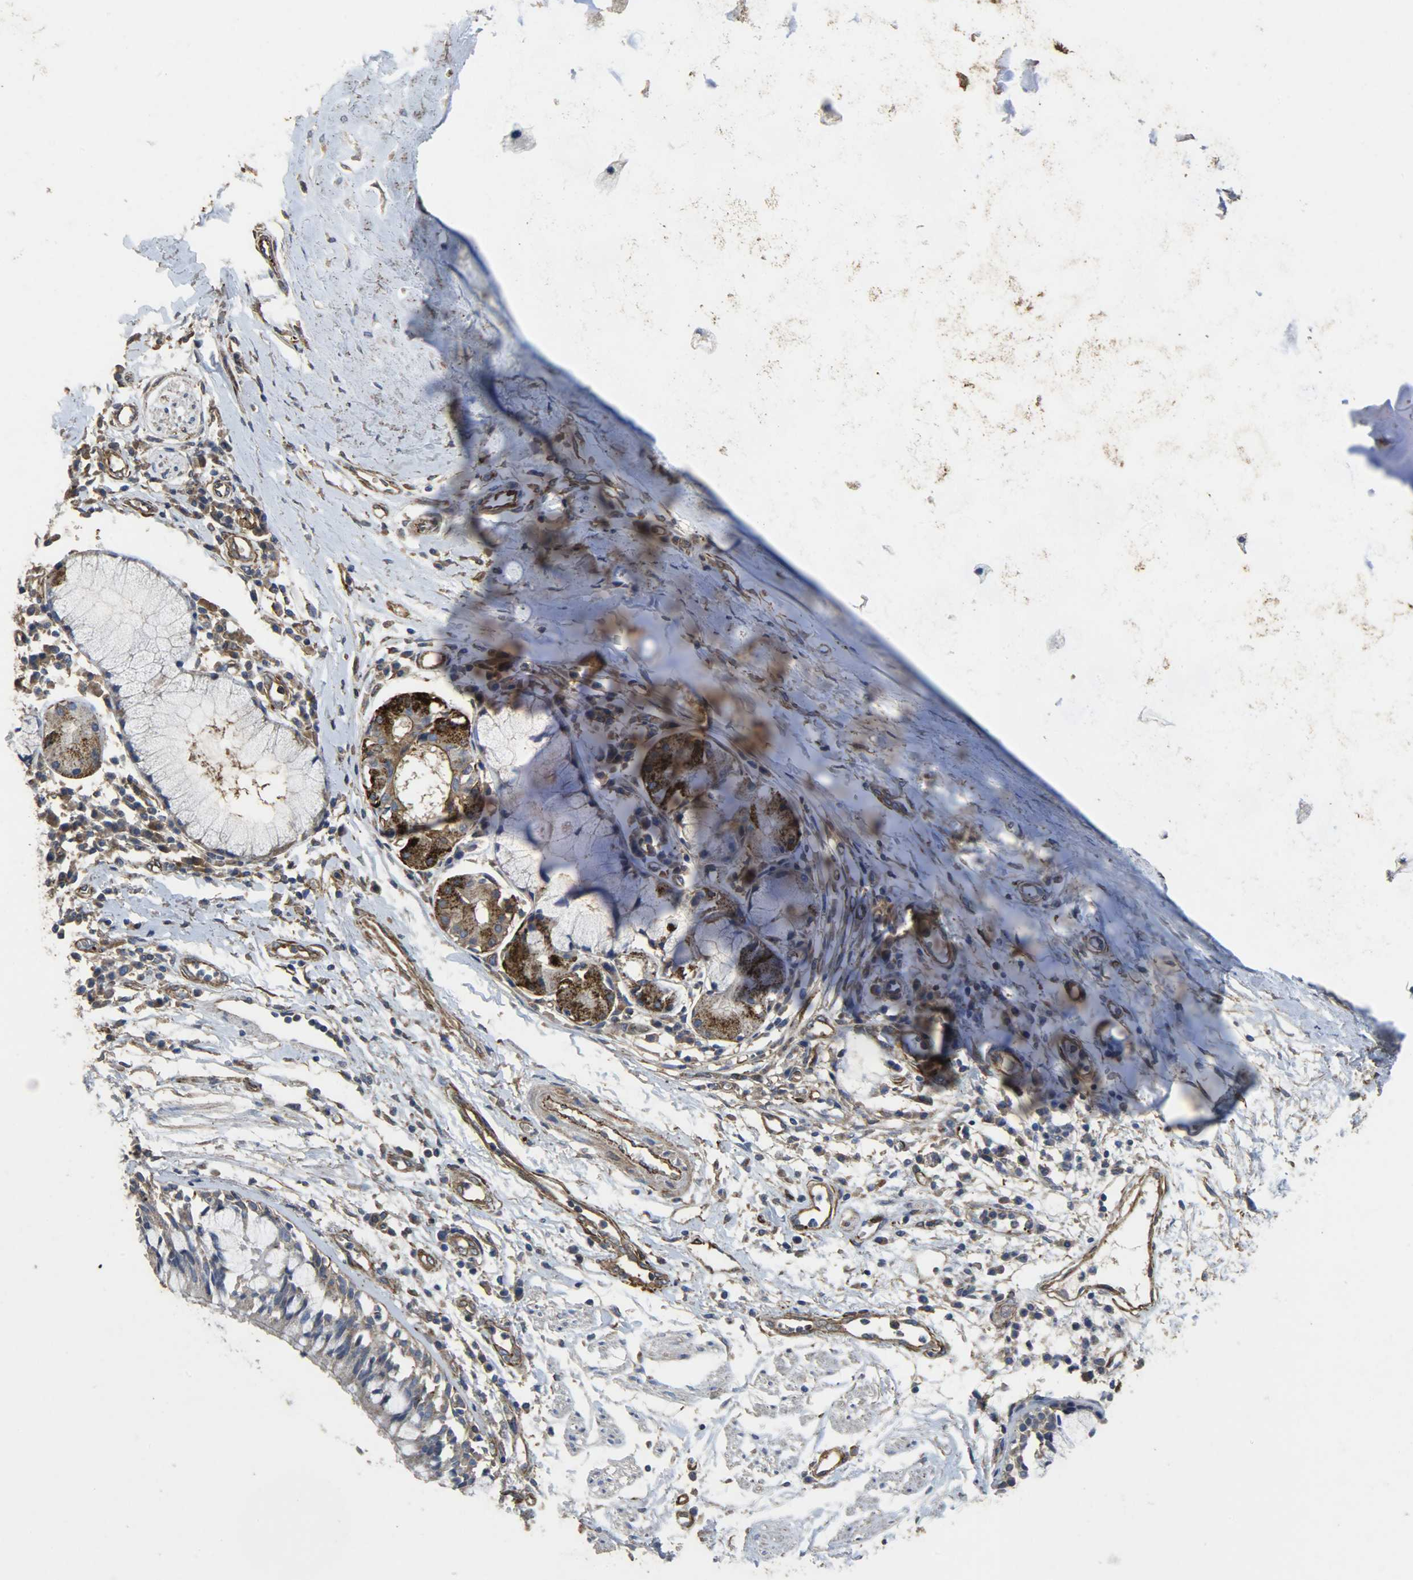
{"staining": {"intensity": "weak", "quantity": "25%-75%", "location": "cytoplasmic/membranous"}, "tissue": "adipose tissue", "cell_type": "Adipocytes", "image_type": "normal", "snomed": [{"axis": "morphology", "description": "Normal tissue, NOS"}, {"axis": "morphology", "description": "Adenocarcinoma, NOS"}, {"axis": "topography", "description": "Cartilage tissue"}, {"axis": "topography", "description": "Bronchus"}, {"axis": "topography", "description": "Lung"}], "caption": "Brown immunohistochemical staining in benign adipose tissue demonstrates weak cytoplasmic/membranous staining in about 25%-75% of adipocytes. The staining is performed using DAB brown chromogen to label protein expression. The nuclei are counter-stained blue using hematoxylin.", "gene": "TPM4", "patient": {"sex": "female", "age": 67}}